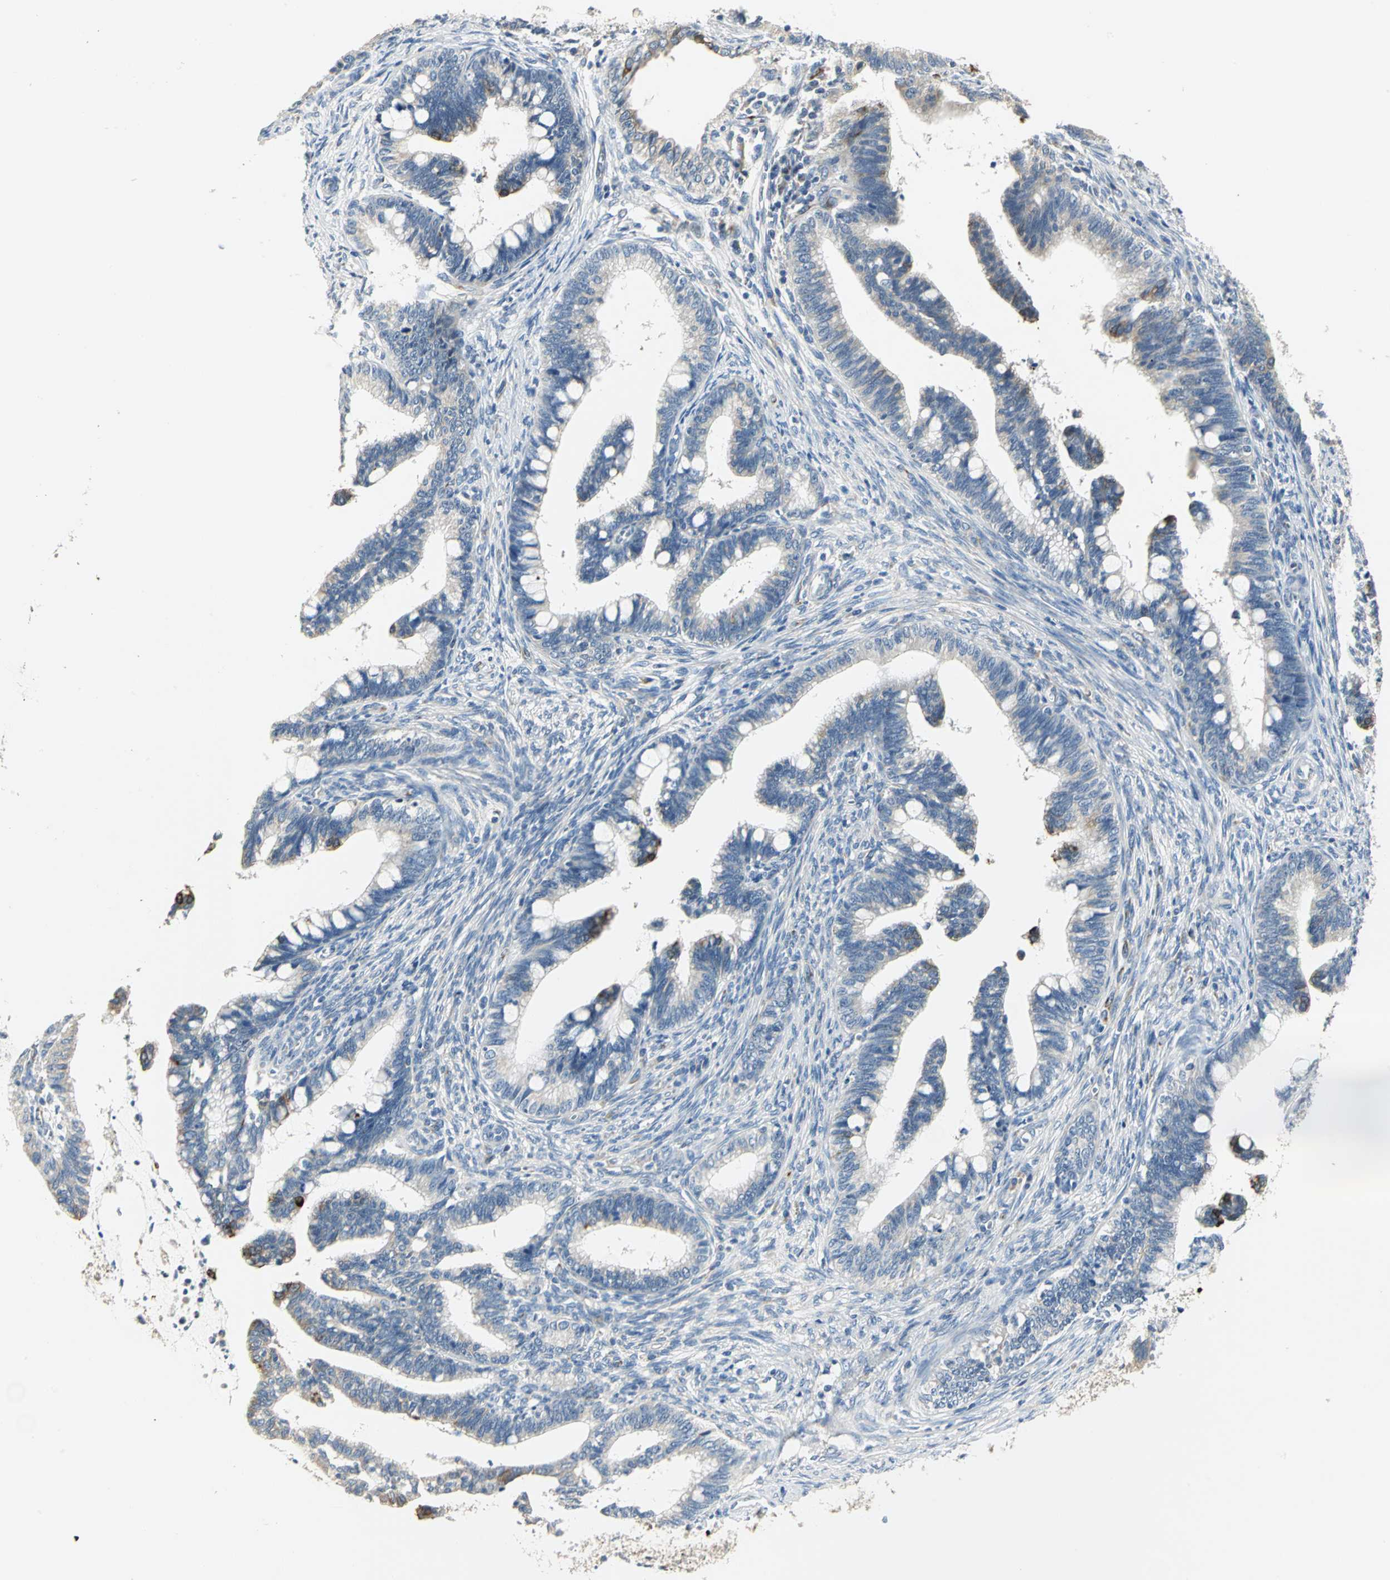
{"staining": {"intensity": "weak", "quantity": "25%-75%", "location": "cytoplasmic/membranous"}, "tissue": "cervical cancer", "cell_type": "Tumor cells", "image_type": "cancer", "snomed": [{"axis": "morphology", "description": "Adenocarcinoma, NOS"}, {"axis": "topography", "description": "Cervix"}], "caption": "The image exhibits immunohistochemical staining of adenocarcinoma (cervical). There is weak cytoplasmic/membranous positivity is appreciated in about 25%-75% of tumor cells.", "gene": "B3GNT2", "patient": {"sex": "female", "age": 36}}